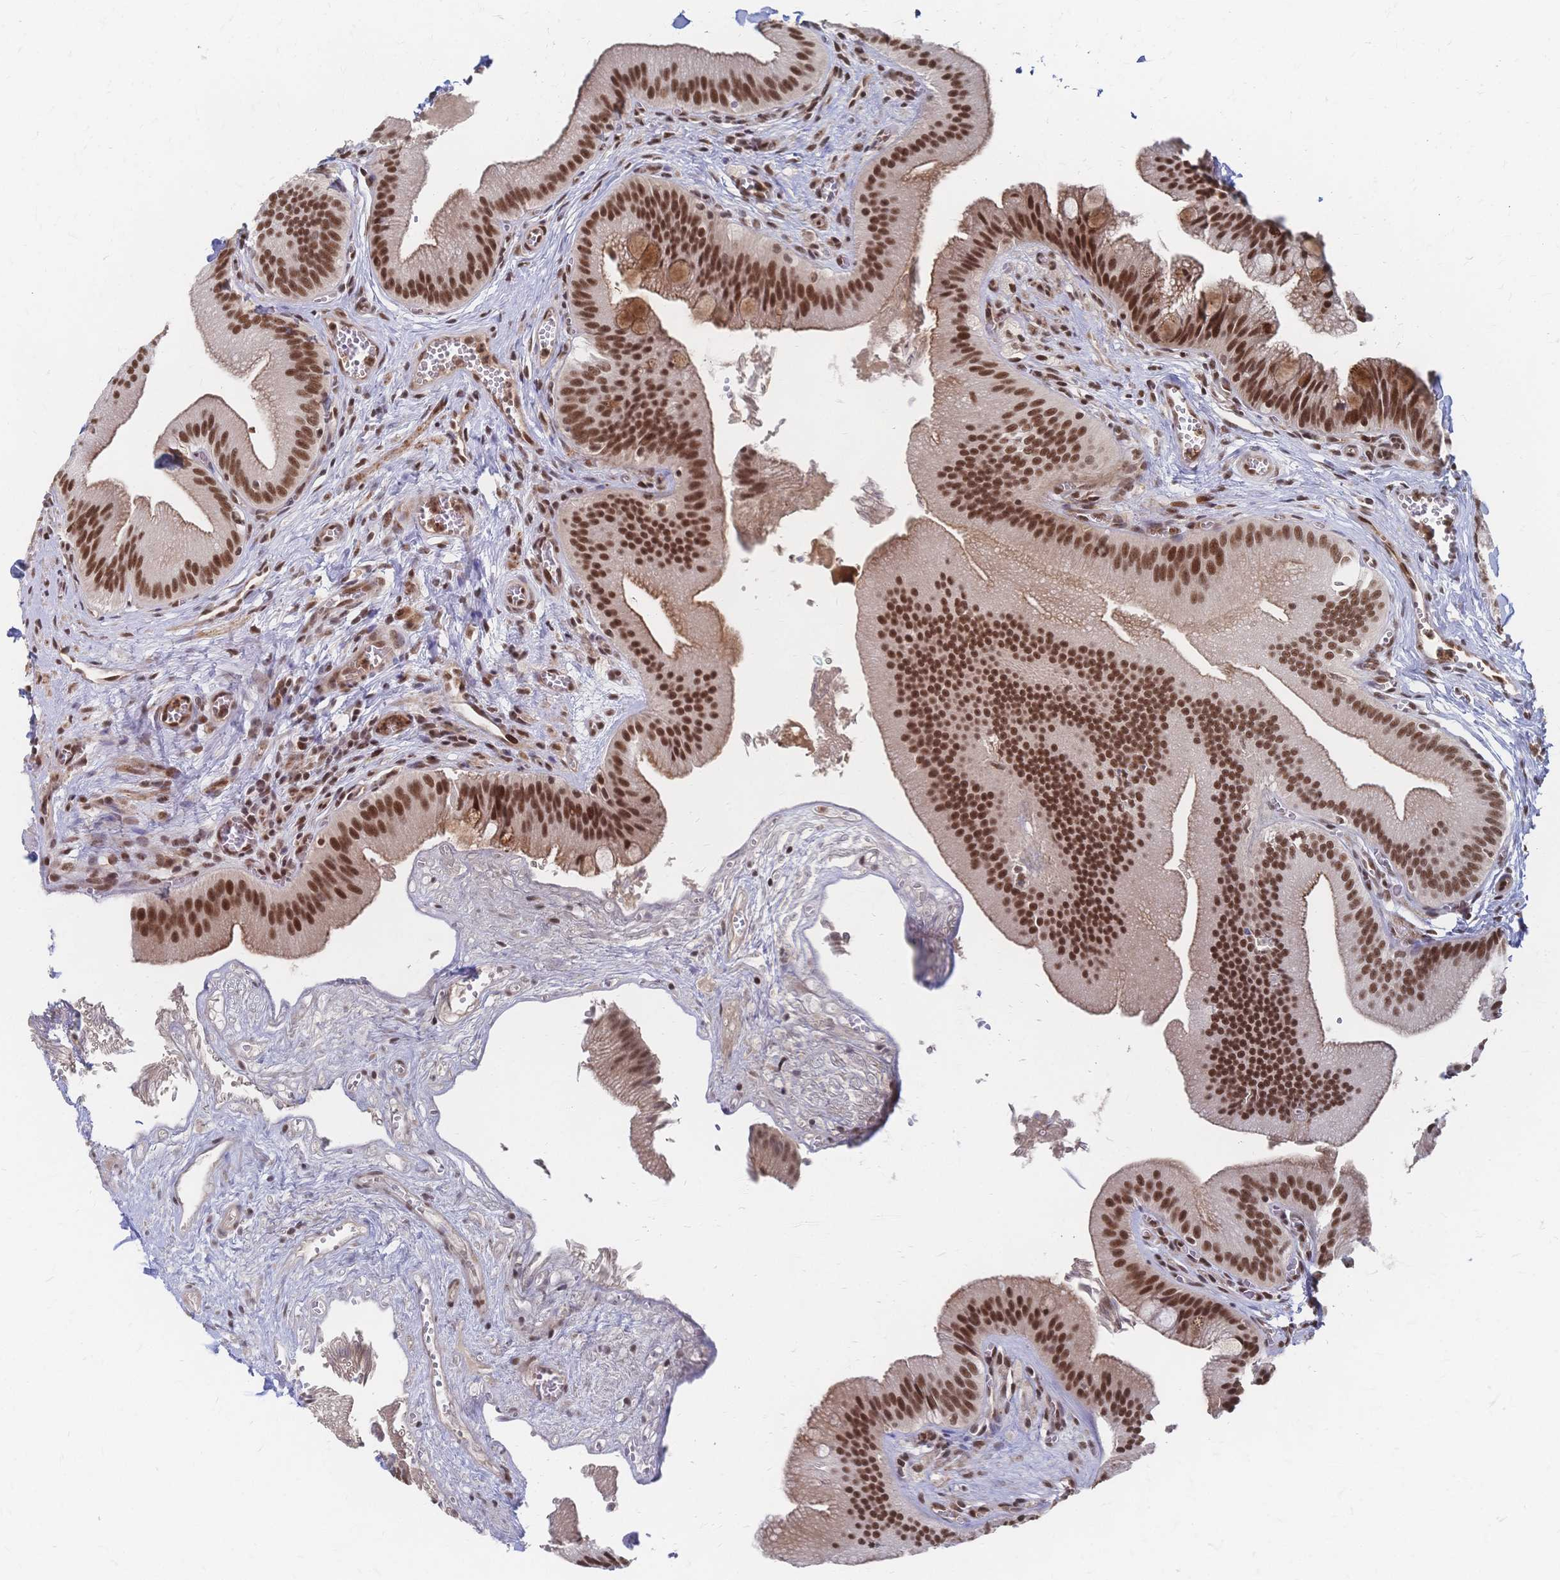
{"staining": {"intensity": "strong", "quantity": ">75%", "location": "nuclear"}, "tissue": "gallbladder", "cell_type": "Glandular cells", "image_type": "normal", "snomed": [{"axis": "morphology", "description": "Normal tissue, NOS"}, {"axis": "topography", "description": "Gallbladder"}], "caption": "Human gallbladder stained with a brown dye demonstrates strong nuclear positive staining in approximately >75% of glandular cells.", "gene": "NELFA", "patient": {"sex": "male", "age": 17}}